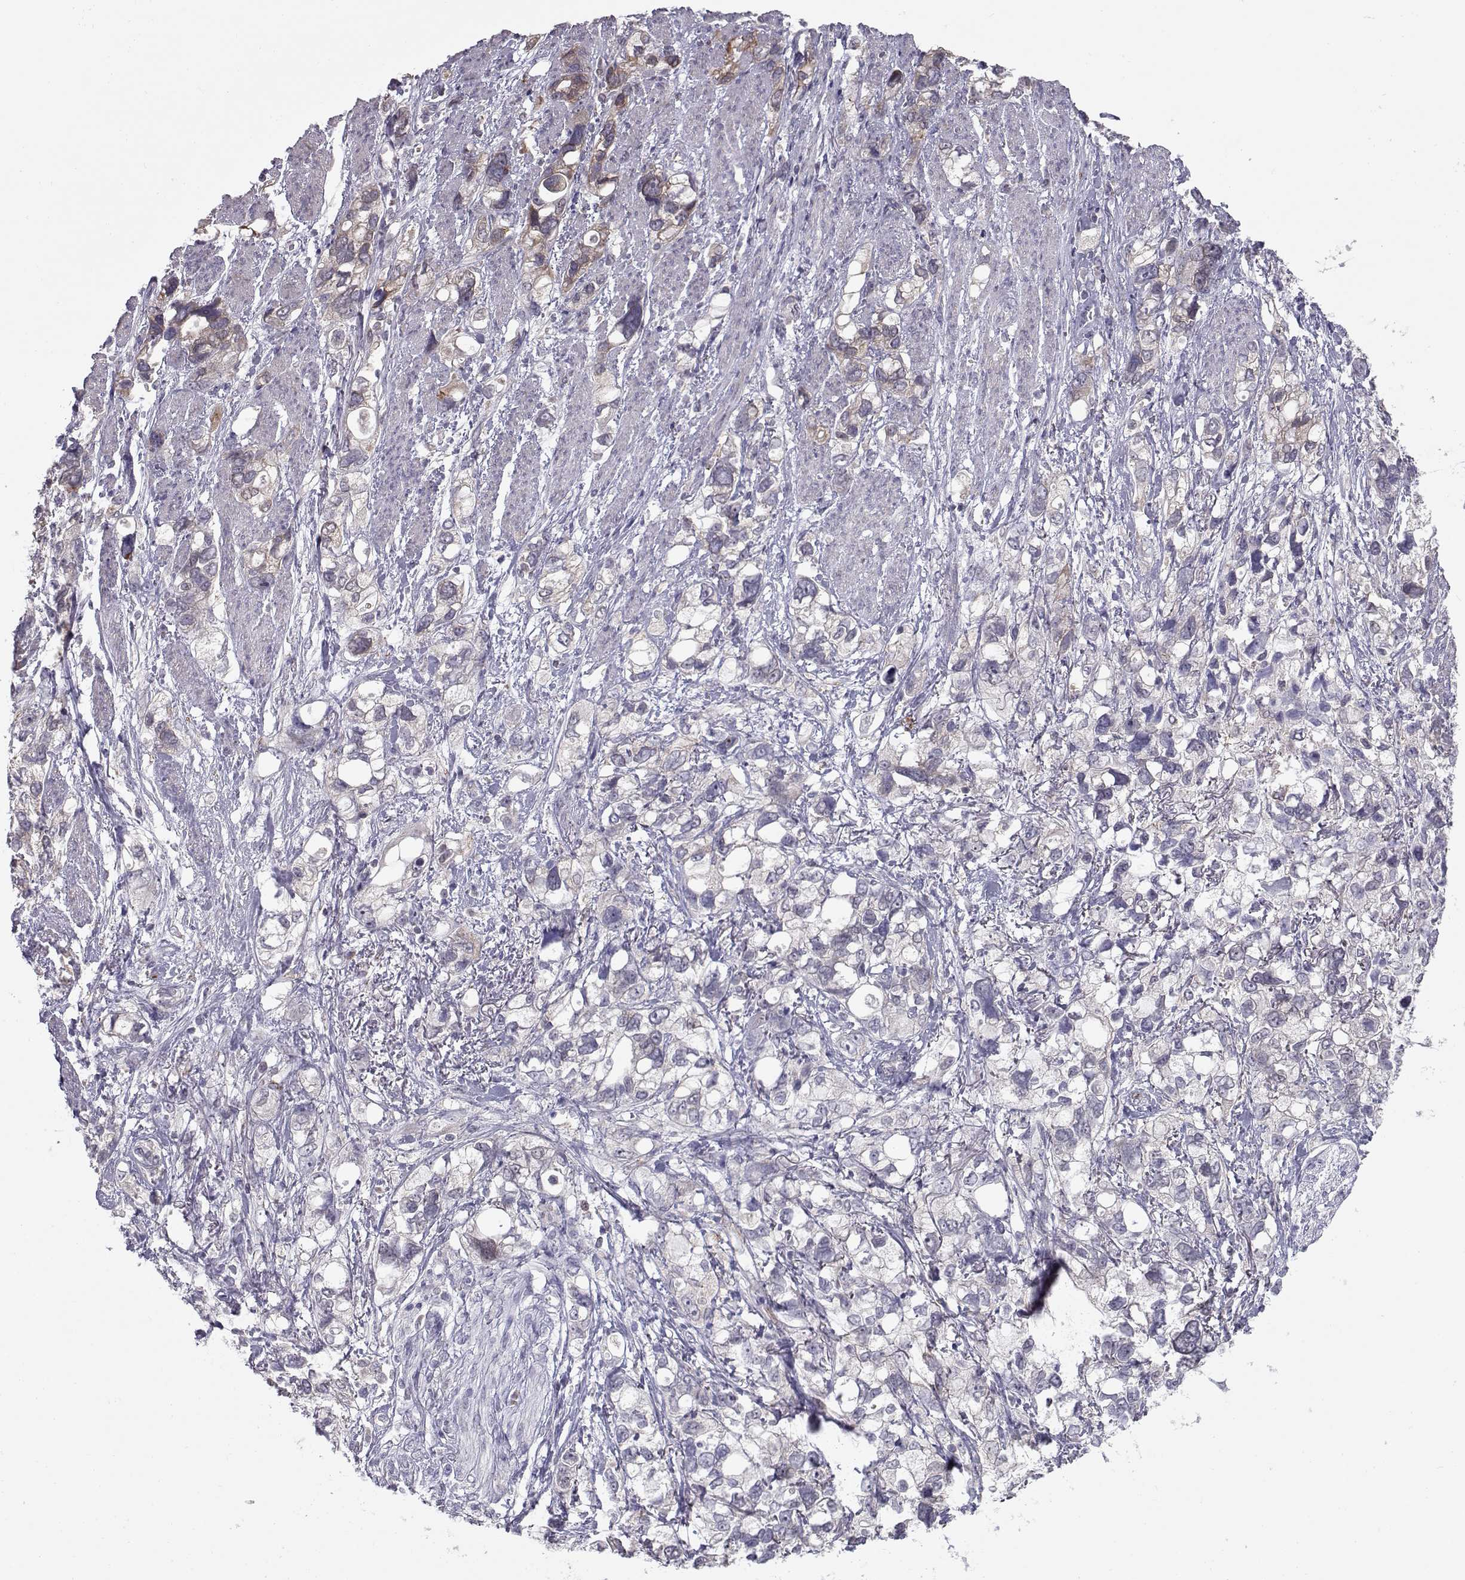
{"staining": {"intensity": "moderate", "quantity": "<25%", "location": "cytoplasmic/membranous"}, "tissue": "stomach cancer", "cell_type": "Tumor cells", "image_type": "cancer", "snomed": [{"axis": "morphology", "description": "Adenocarcinoma, NOS"}, {"axis": "topography", "description": "Stomach, upper"}], "caption": "Immunohistochemical staining of stomach adenocarcinoma reveals low levels of moderate cytoplasmic/membranous staining in about <25% of tumor cells.", "gene": "NPVF", "patient": {"sex": "female", "age": 81}}